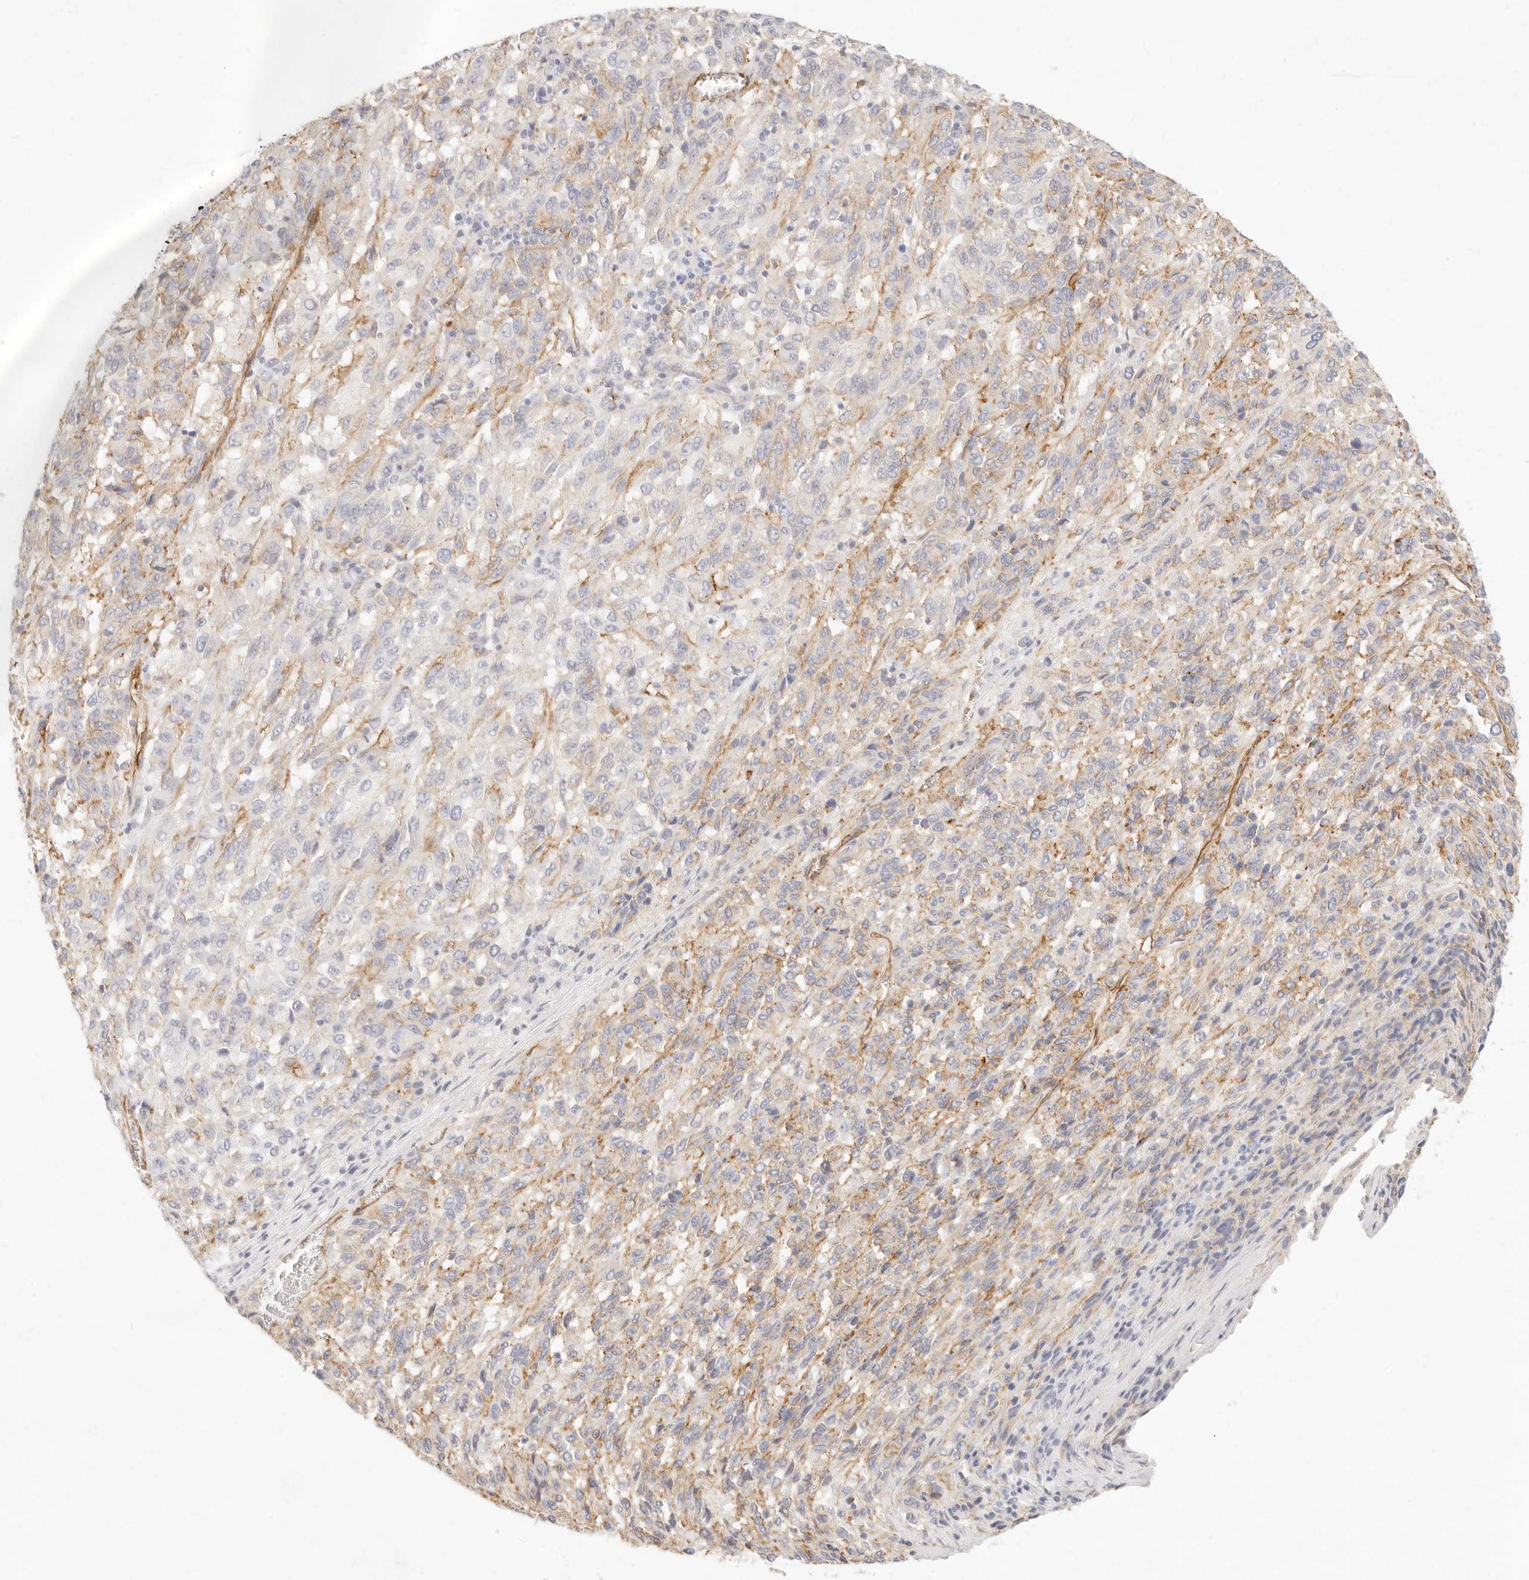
{"staining": {"intensity": "moderate", "quantity": "25%-75%", "location": "cytoplasmic/membranous"}, "tissue": "melanoma", "cell_type": "Tumor cells", "image_type": "cancer", "snomed": [{"axis": "morphology", "description": "Malignant melanoma, Metastatic site"}, {"axis": "topography", "description": "Lung"}], "caption": "IHC (DAB) staining of human melanoma shows moderate cytoplasmic/membranous protein staining in approximately 25%-75% of tumor cells.", "gene": "NUS1", "patient": {"sex": "male", "age": 64}}